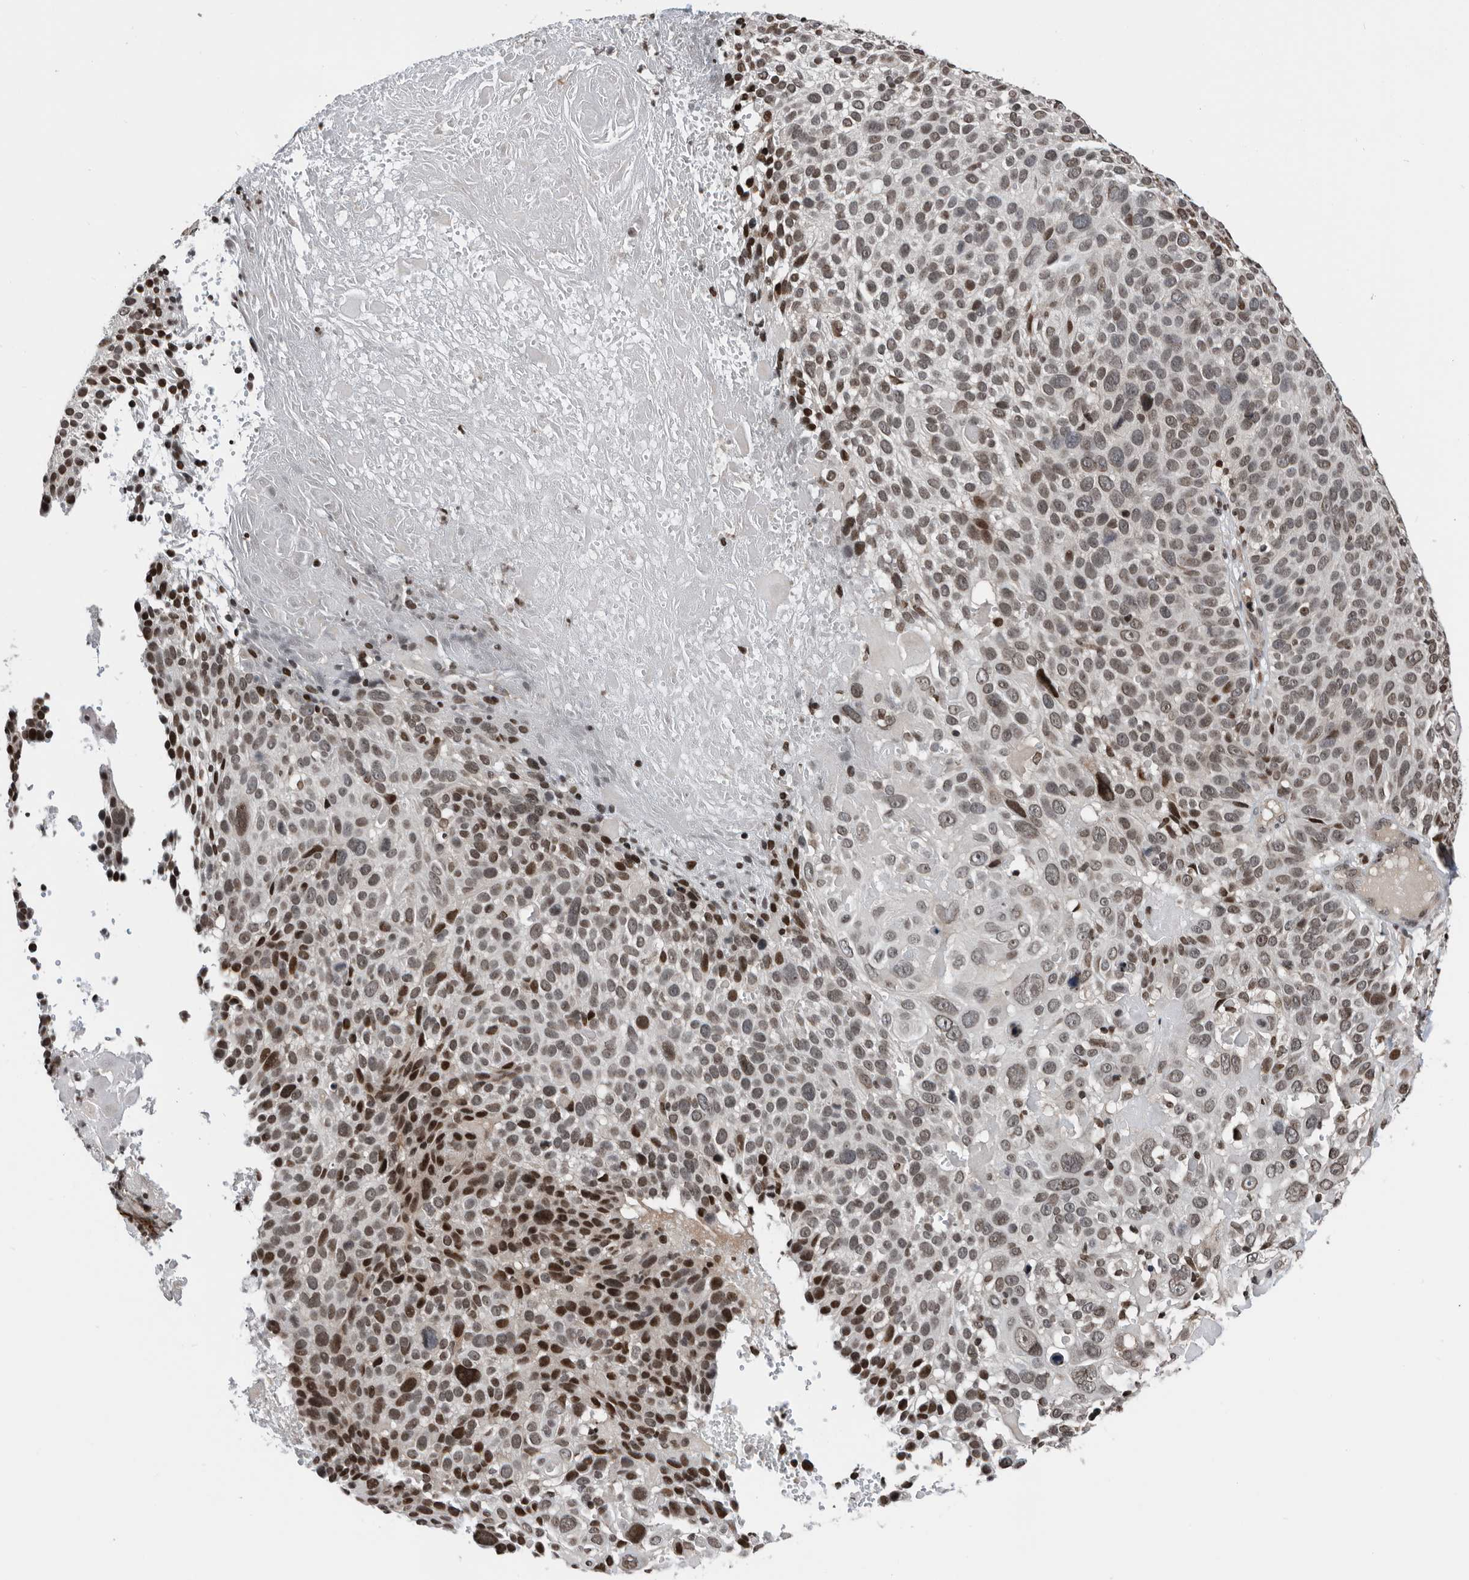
{"staining": {"intensity": "strong", "quantity": "<25%", "location": "nuclear"}, "tissue": "cervical cancer", "cell_type": "Tumor cells", "image_type": "cancer", "snomed": [{"axis": "morphology", "description": "Squamous cell carcinoma, NOS"}, {"axis": "topography", "description": "Cervix"}], "caption": "There is medium levels of strong nuclear expression in tumor cells of cervical cancer, as demonstrated by immunohistochemical staining (brown color).", "gene": "SNRNP48", "patient": {"sex": "female", "age": 74}}